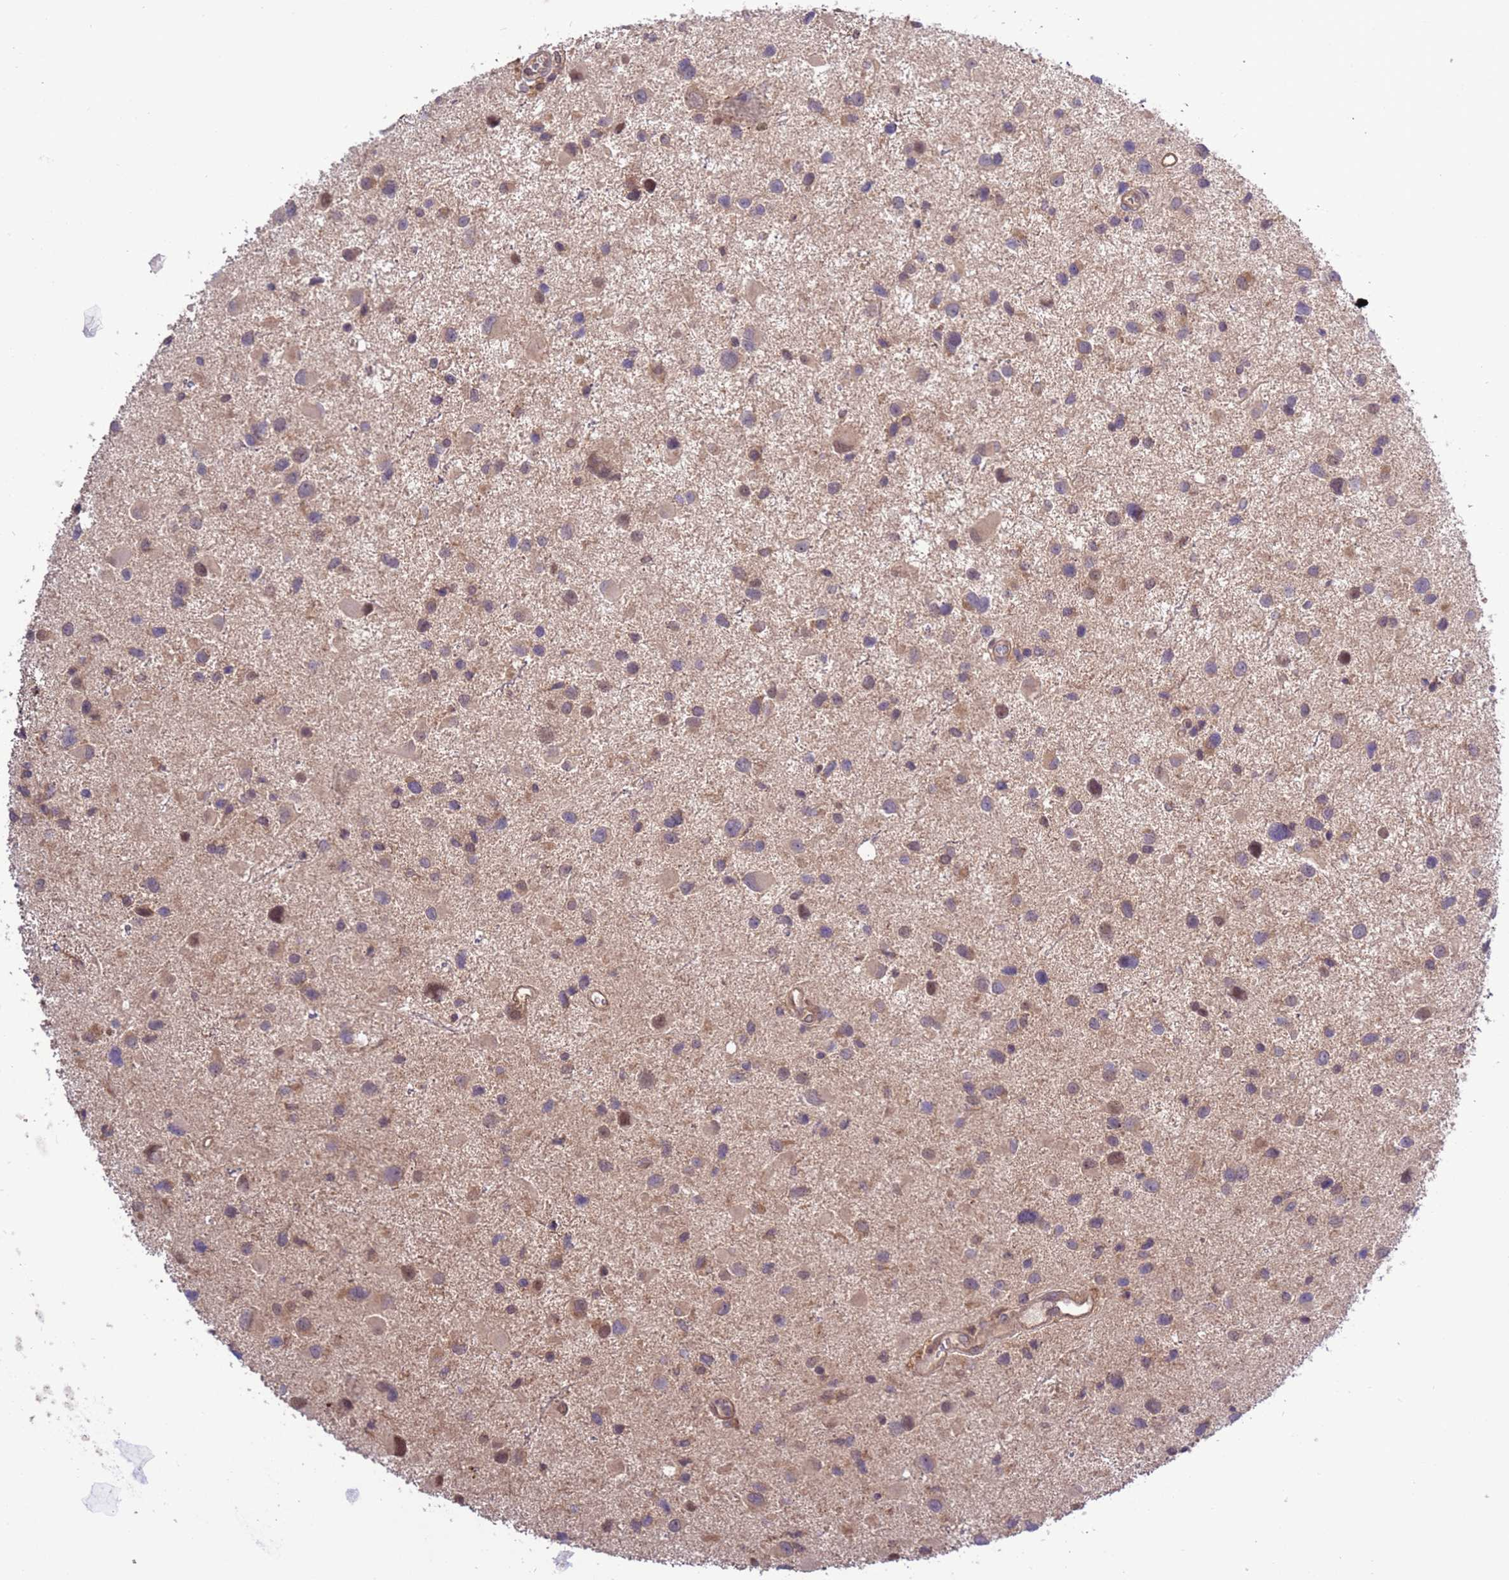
{"staining": {"intensity": "weak", "quantity": "25%-75%", "location": "cytoplasmic/membranous"}, "tissue": "glioma", "cell_type": "Tumor cells", "image_type": "cancer", "snomed": [{"axis": "morphology", "description": "Glioma, malignant, Low grade"}, {"axis": "topography", "description": "Brain"}], "caption": "Protein expression by IHC shows weak cytoplasmic/membranous staining in approximately 25%-75% of tumor cells in malignant glioma (low-grade). (DAB IHC, brown staining for protein, blue staining for nuclei).", "gene": "ZFP69B", "patient": {"sex": "female", "age": 32}}